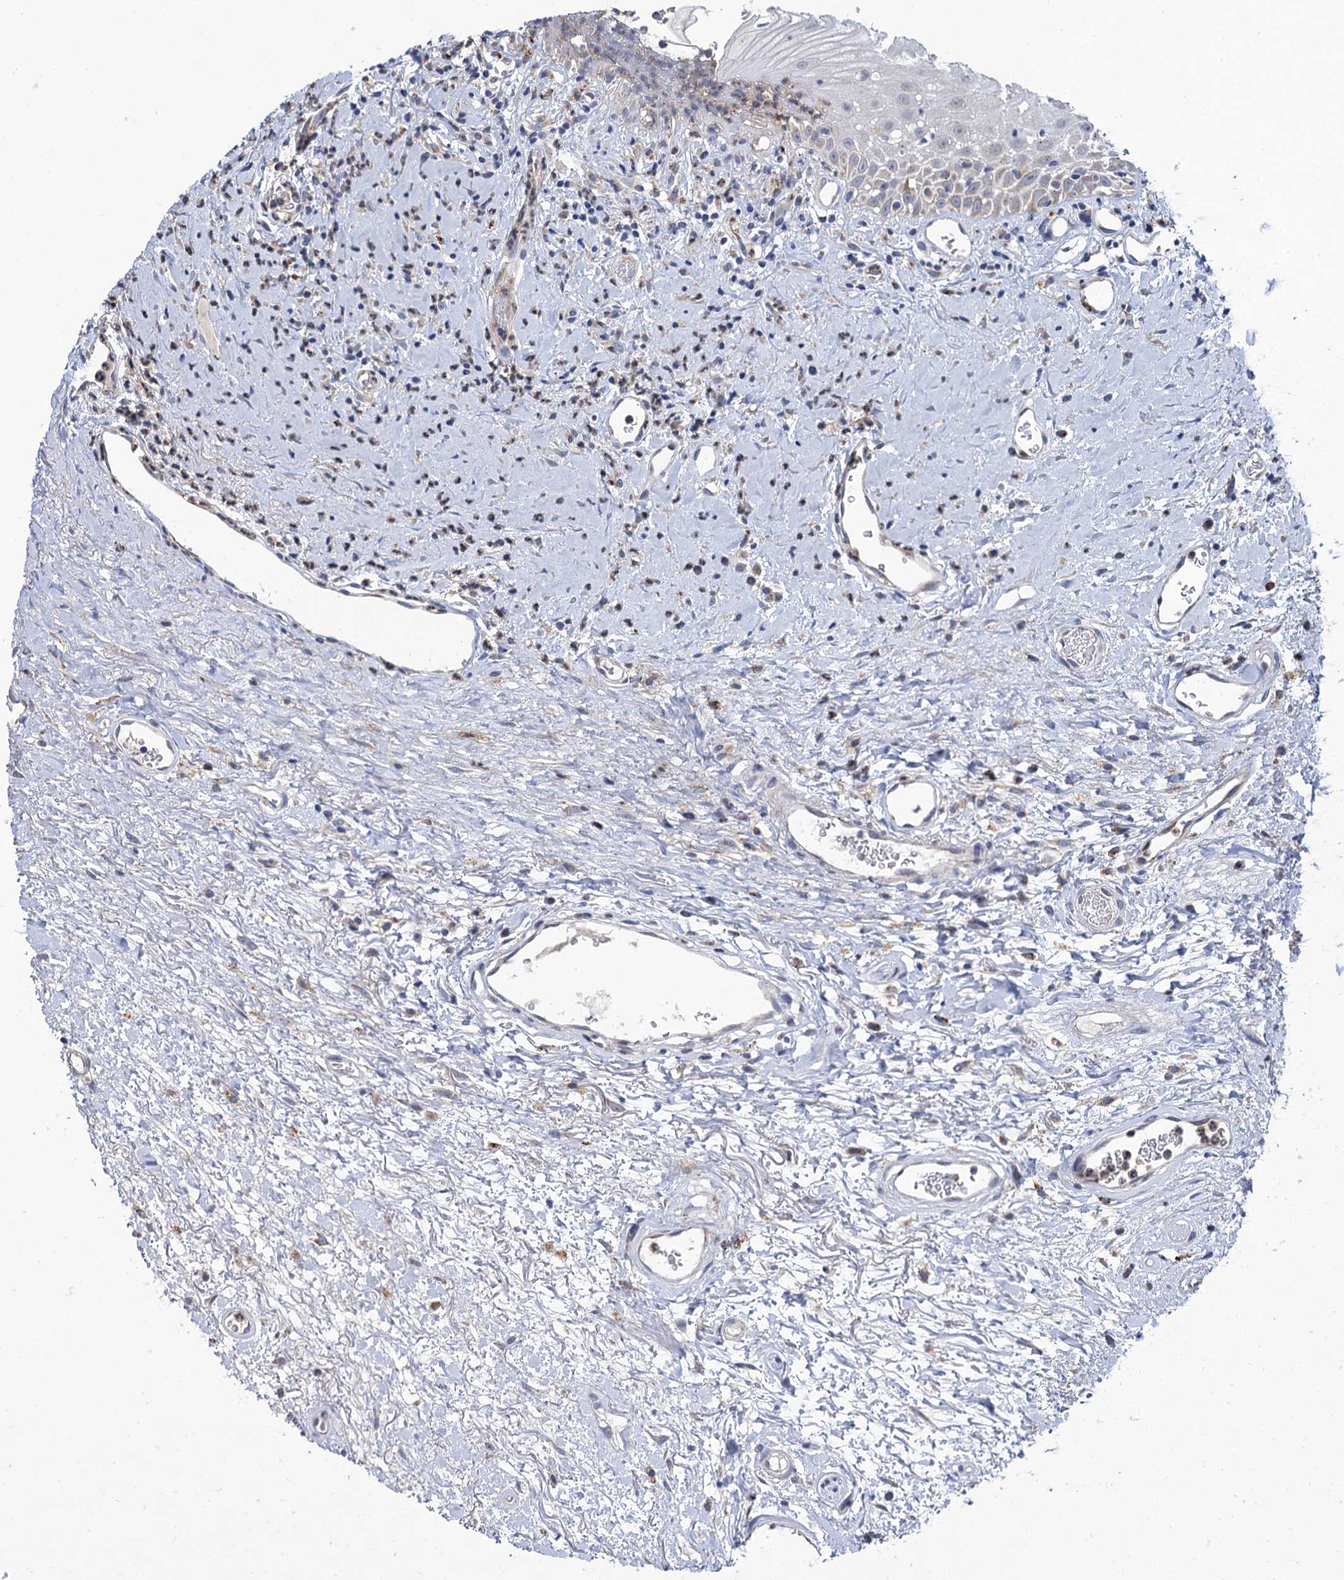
{"staining": {"intensity": "negative", "quantity": "none", "location": "none"}, "tissue": "oral mucosa", "cell_type": "Squamous epithelial cells", "image_type": "normal", "snomed": [{"axis": "morphology", "description": "Normal tissue, NOS"}, {"axis": "topography", "description": "Oral tissue"}], "caption": "DAB (3,3'-diaminobenzidine) immunohistochemical staining of benign human oral mucosa demonstrates no significant staining in squamous epithelial cells. (Immunohistochemistry (ihc), brightfield microscopy, high magnification).", "gene": "ANKS3", "patient": {"sex": "female", "age": 76}}